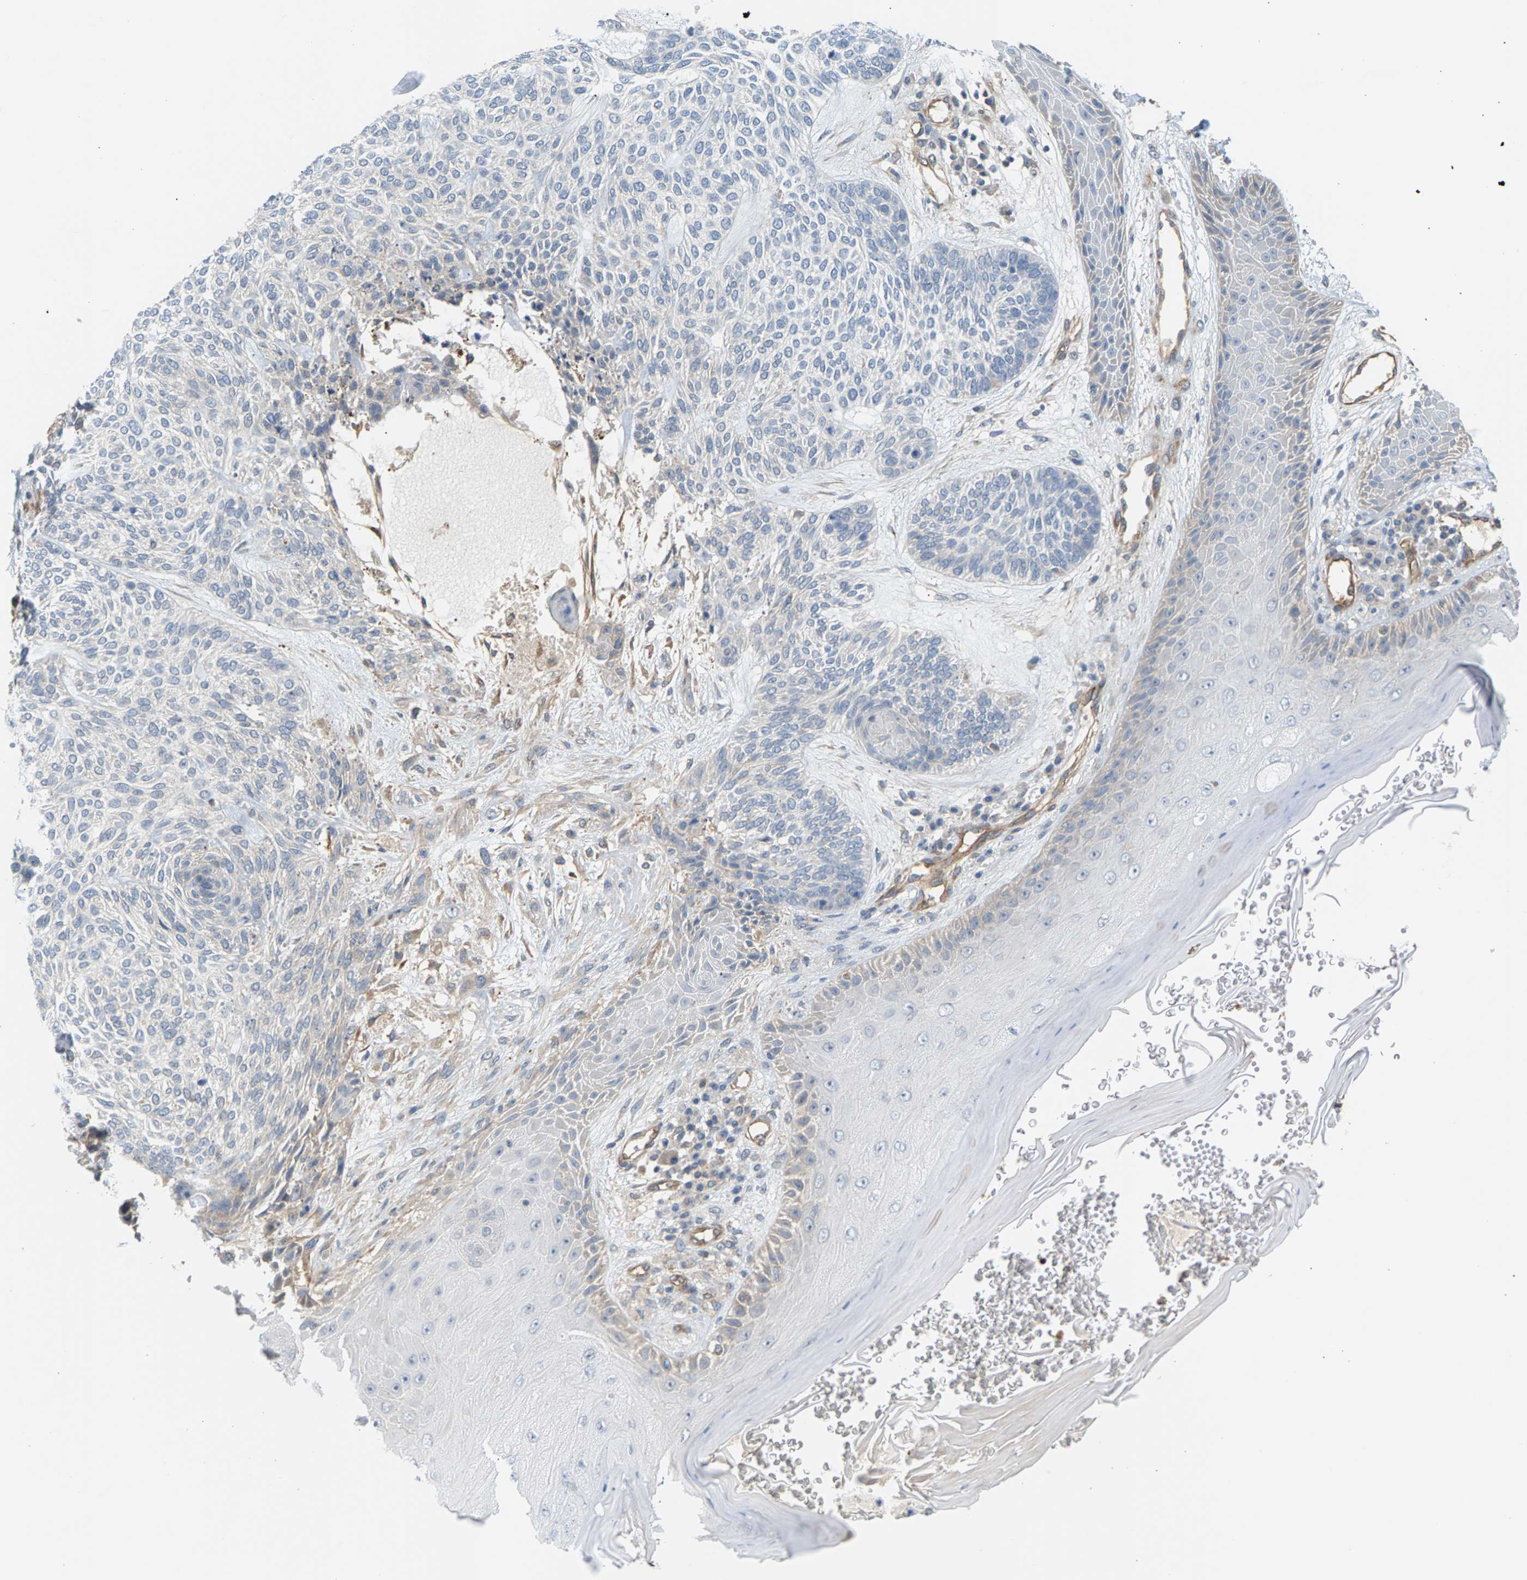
{"staining": {"intensity": "weak", "quantity": "<25%", "location": "cytoplasmic/membranous"}, "tissue": "skin cancer", "cell_type": "Tumor cells", "image_type": "cancer", "snomed": [{"axis": "morphology", "description": "Basal cell carcinoma"}, {"axis": "topography", "description": "Skin"}], "caption": "Tumor cells are negative for brown protein staining in skin cancer (basal cell carcinoma). (Brightfield microscopy of DAB (3,3'-diaminobenzidine) immunohistochemistry at high magnification).", "gene": "KRTAP27-1", "patient": {"sex": "male", "age": 55}}